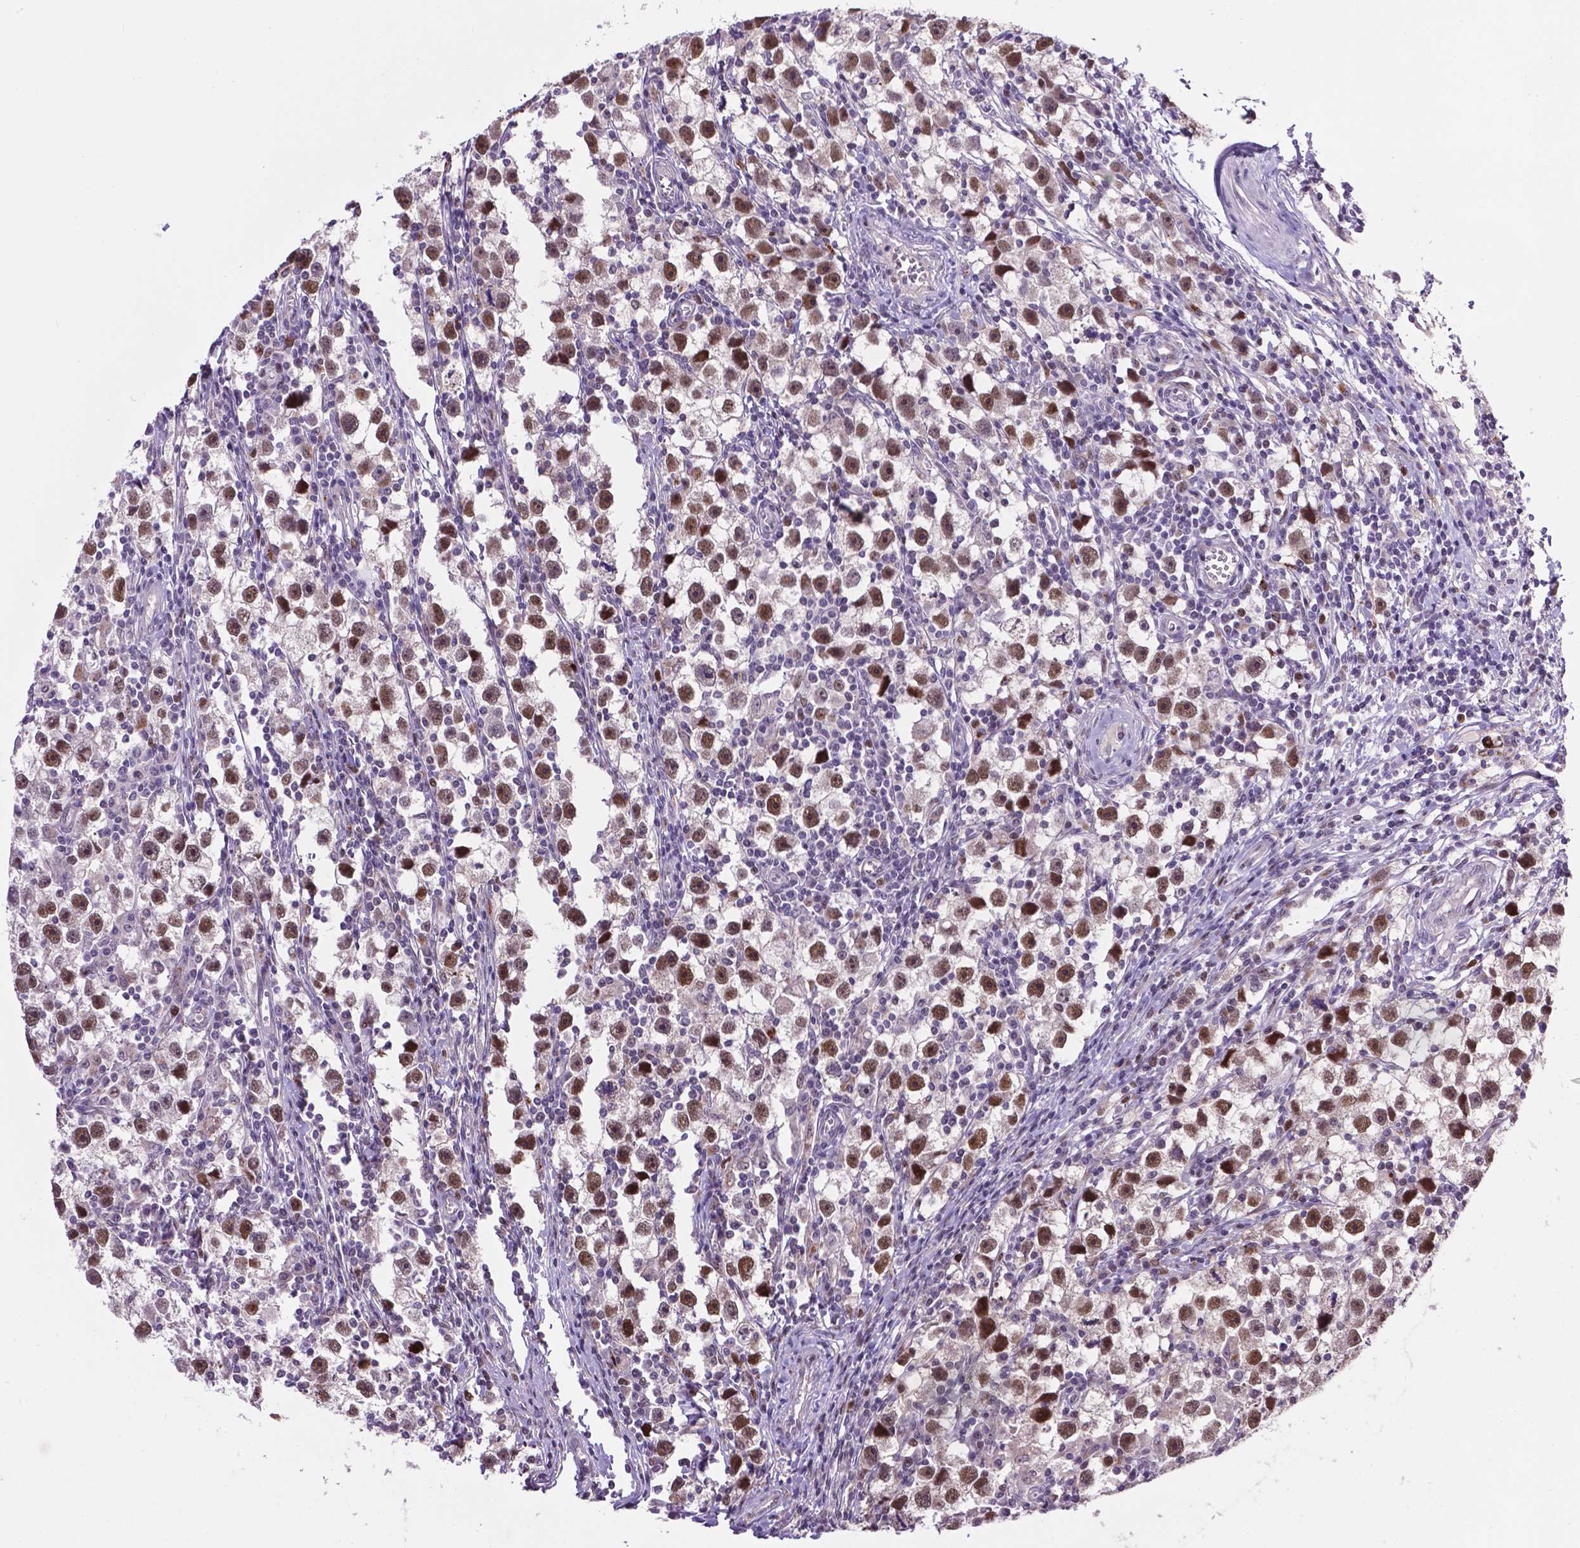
{"staining": {"intensity": "moderate", "quantity": "25%-75%", "location": "nuclear"}, "tissue": "testis cancer", "cell_type": "Tumor cells", "image_type": "cancer", "snomed": [{"axis": "morphology", "description": "Seminoma, NOS"}, {"axis": "topography", "description": "Testis"}], "caption": "Immunohistochemistry of human seminoma (testis) reveals medium levels of moderate nuclear positivity in approximately 25%-75% of tumor cells. (DAB (3,3'-diaminobenzidine) IHC with brightfield microscopy, high magnification).", "gene": "SMAD3", "patient": {"sex": "male", "age": 30}}